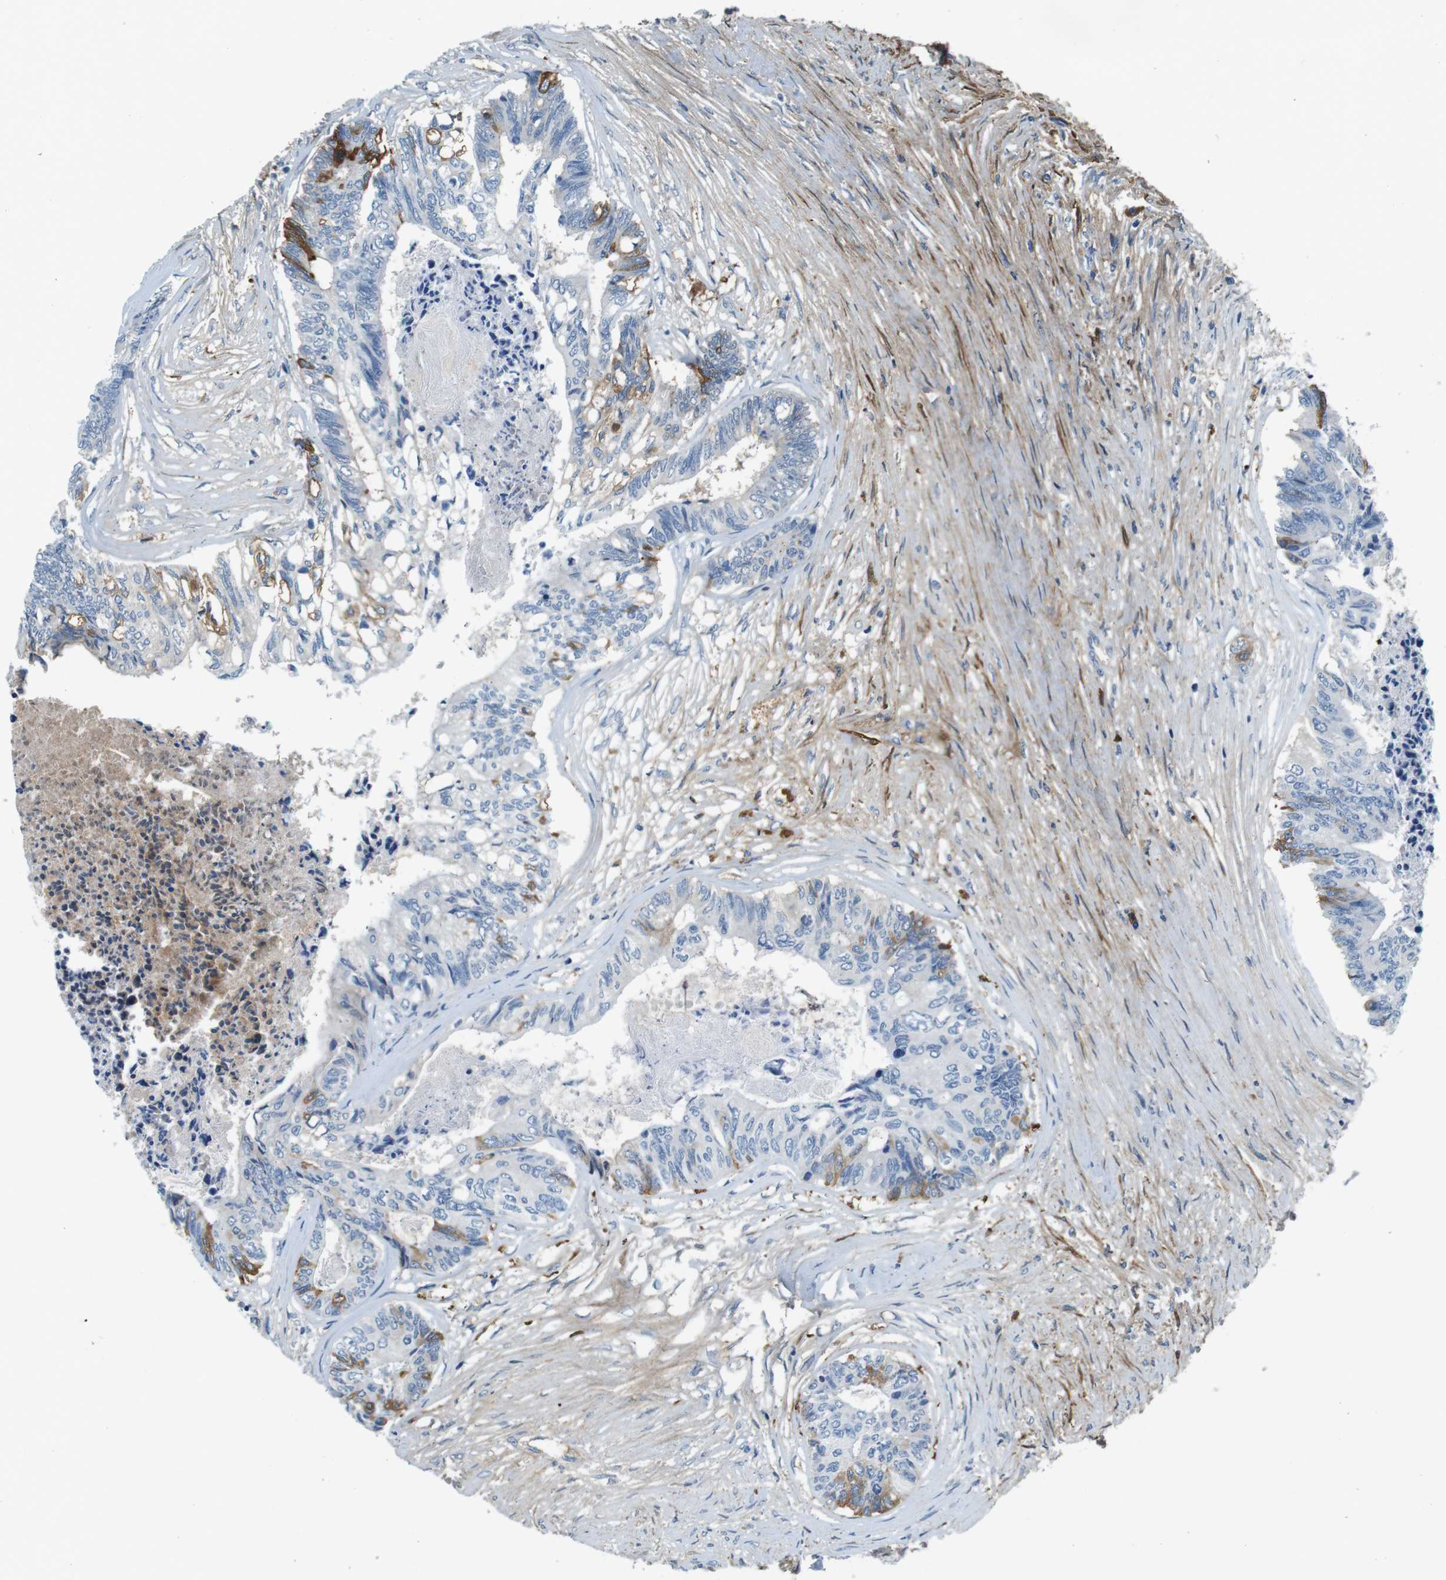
{"staining": {"intensity": "moderate", "quantity": "<25%", "location": "cytoplasmic/membranous"}, "tissue": "colorectal cancer", "cell_type": "Tumor cells", "image_type": "cancer", "snomed": [{"axis": "morphology", "description": "Adenocarcinoma, NOS"}, {"axis": "topography", "description": "Rectum"}], "caption": "Protein analysis of colorectal adenocarcinoma tissue reveals moderate cytoplasmic/membranous expression in about <25% of tumor cells.", "gene": "IGHD", "patient": {"sex": "male", "age": 63}}